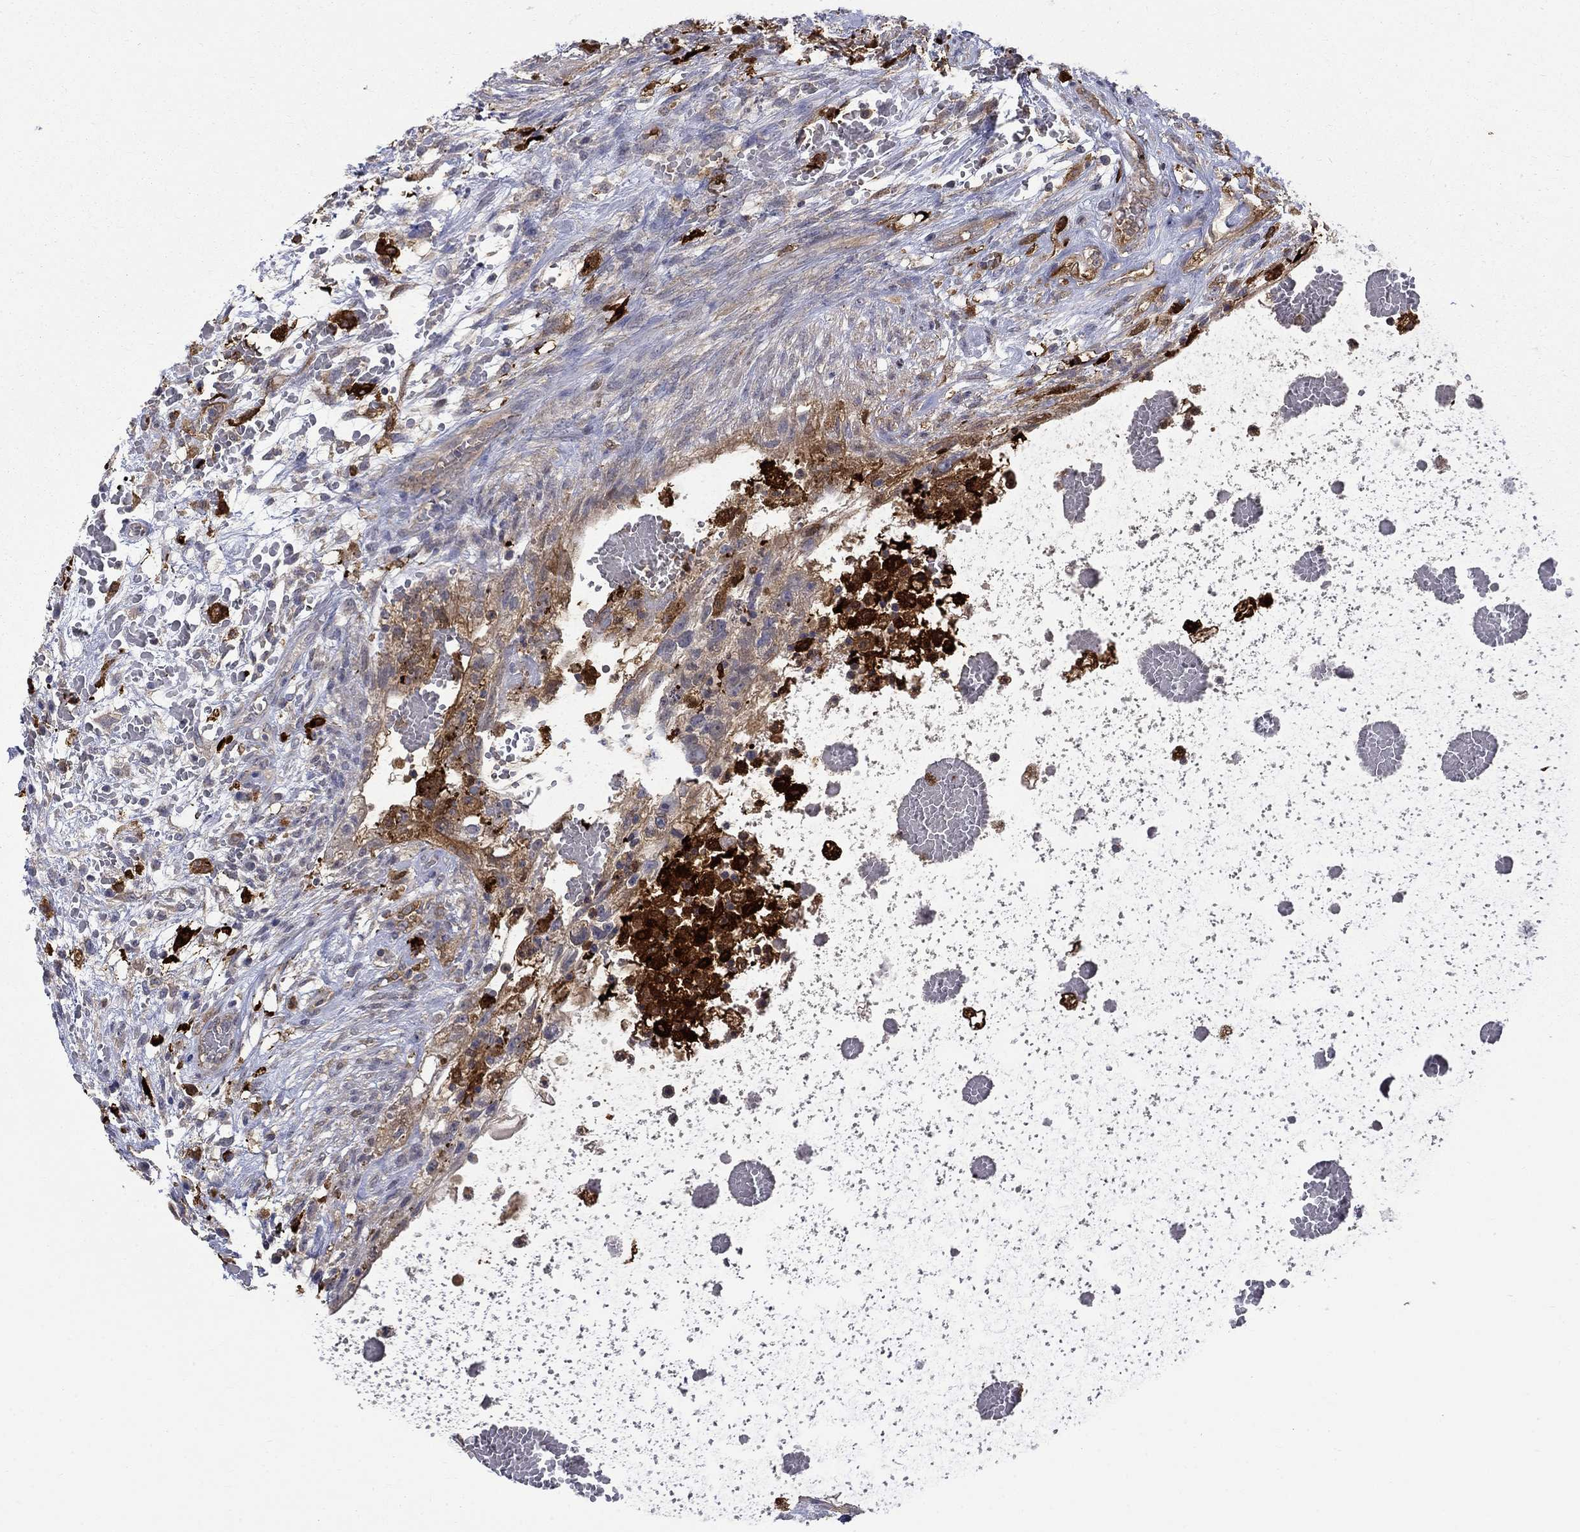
{"staining": {"intensity": "strong", "quantity": "25%-75%", "location": "cytoplasmic/membranous"}, "tissue": "testis cancer", "cell_type": "Tumor cells", "image_type": "cancer", "snomed": [{"axis": "morphology", "description": "Normal tissue, NOS"}, {"axis": "morphology", "description": "Carcinoma, Embryonal, NOS"}, {"axis": "topography", "description": "Testis"}, {"axis": "topography", "description": "Epididymis"}], "caption": "A high amount of strong cytoplasmic/membranous staining is seen in about 25%-75% of tumor cells in testis embryonal carcinoma tissue.", "gene": "PCBP3", "patient": {"sex": "male", "age": 32}}